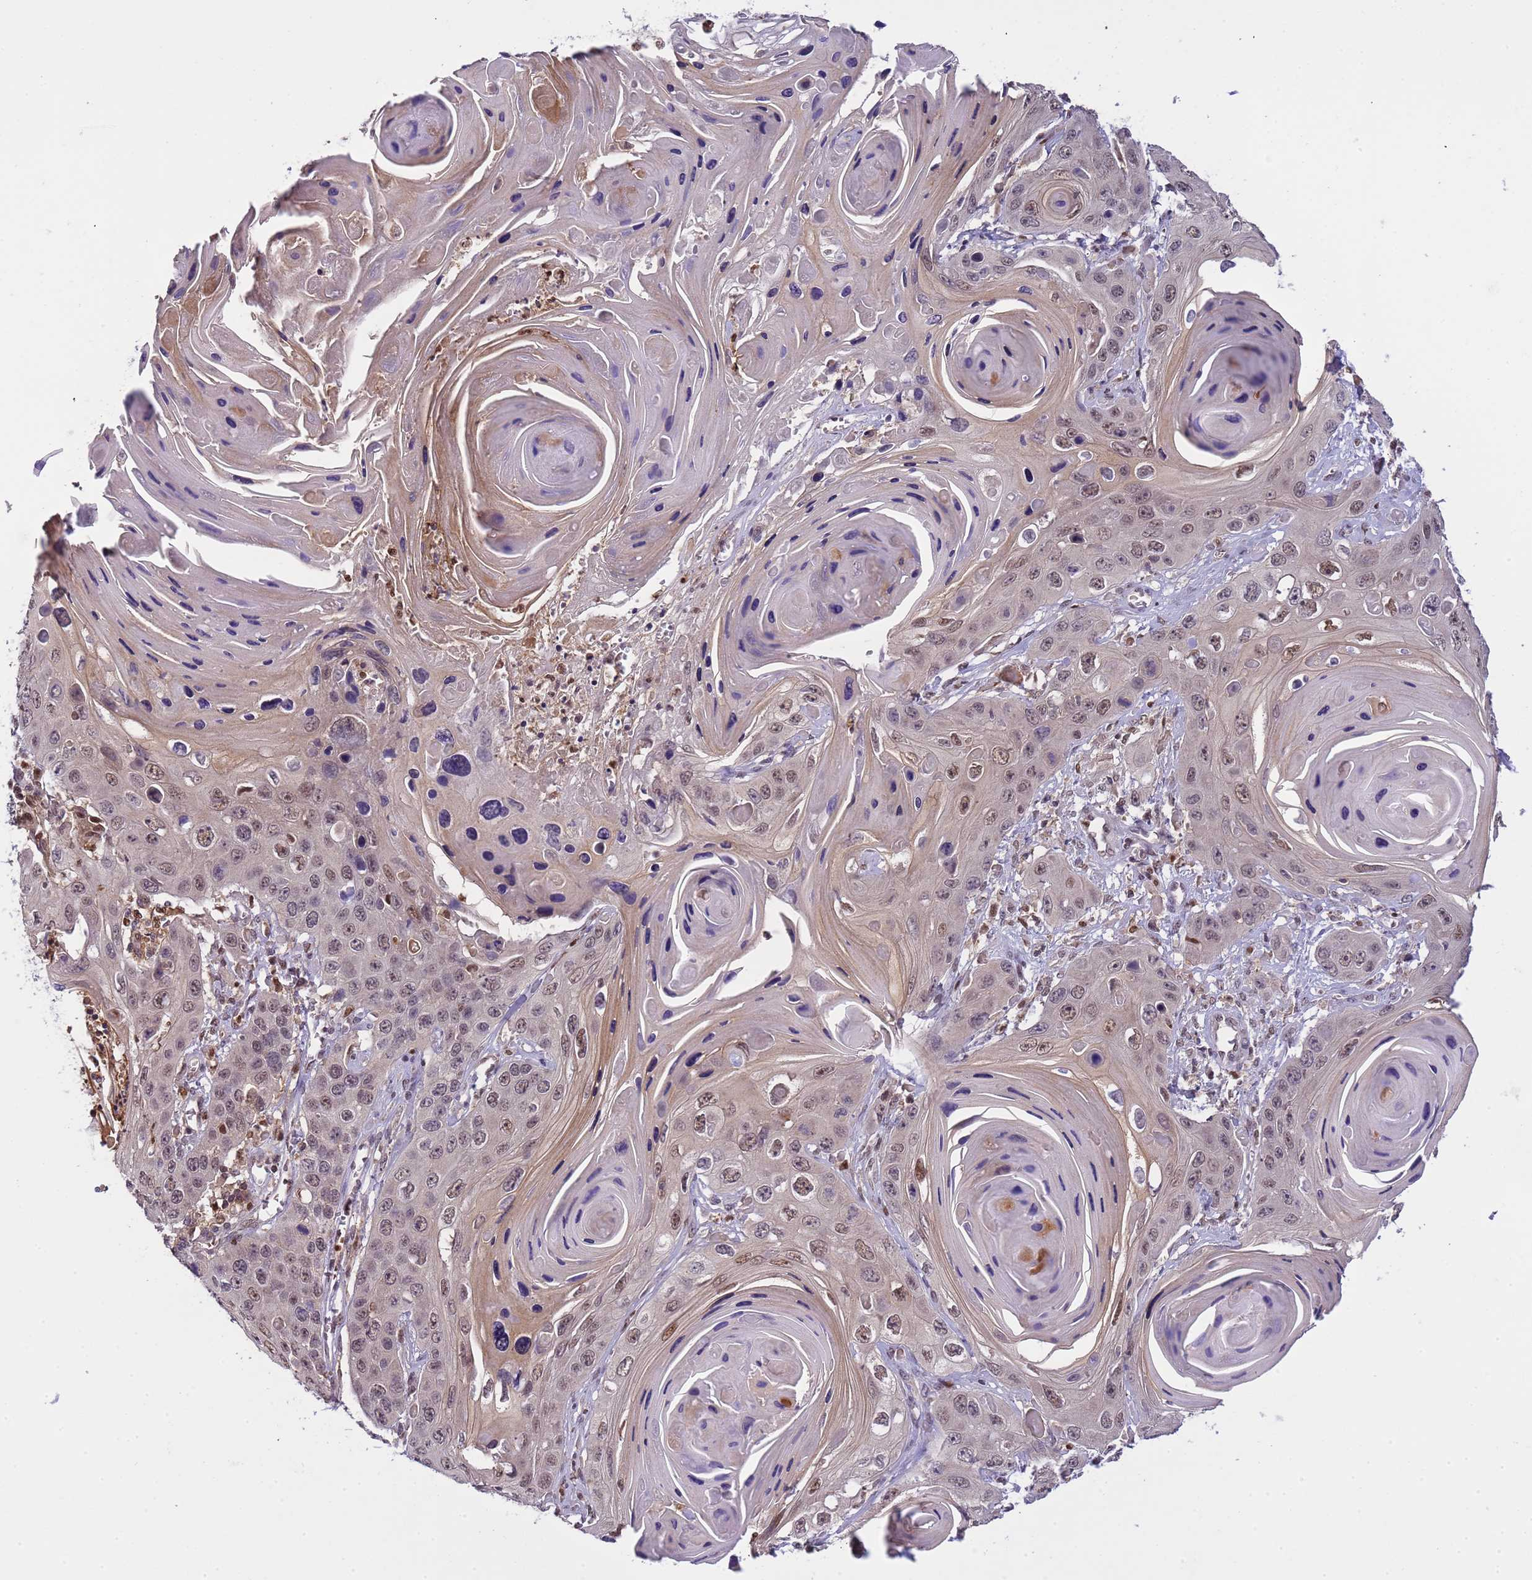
{"staining": {"intensity": "moderate", "quantity": "25%-75%", "location": "nuclear"}, "tissue": "skin cancer", "cell_type": "Tumor cells", "image_type": "cancer", "snomed": [{"axis": "morphology", "description": "Squamous cell carcinoma, NOS"}, {"axis": "topography", "description": "Skin"}], "caption": "High-magnification brightfield microscopy of skin cancer stained with DAB (3,3'-diaminobenzidine) (brown) and counterstained with hematoxylin (blue). tumor cells exhibit moderate nuclear expression is appreciated in about25%-75% of cells.", "gene": "CD53", "patient": {"sex": "male", "age": 55}}